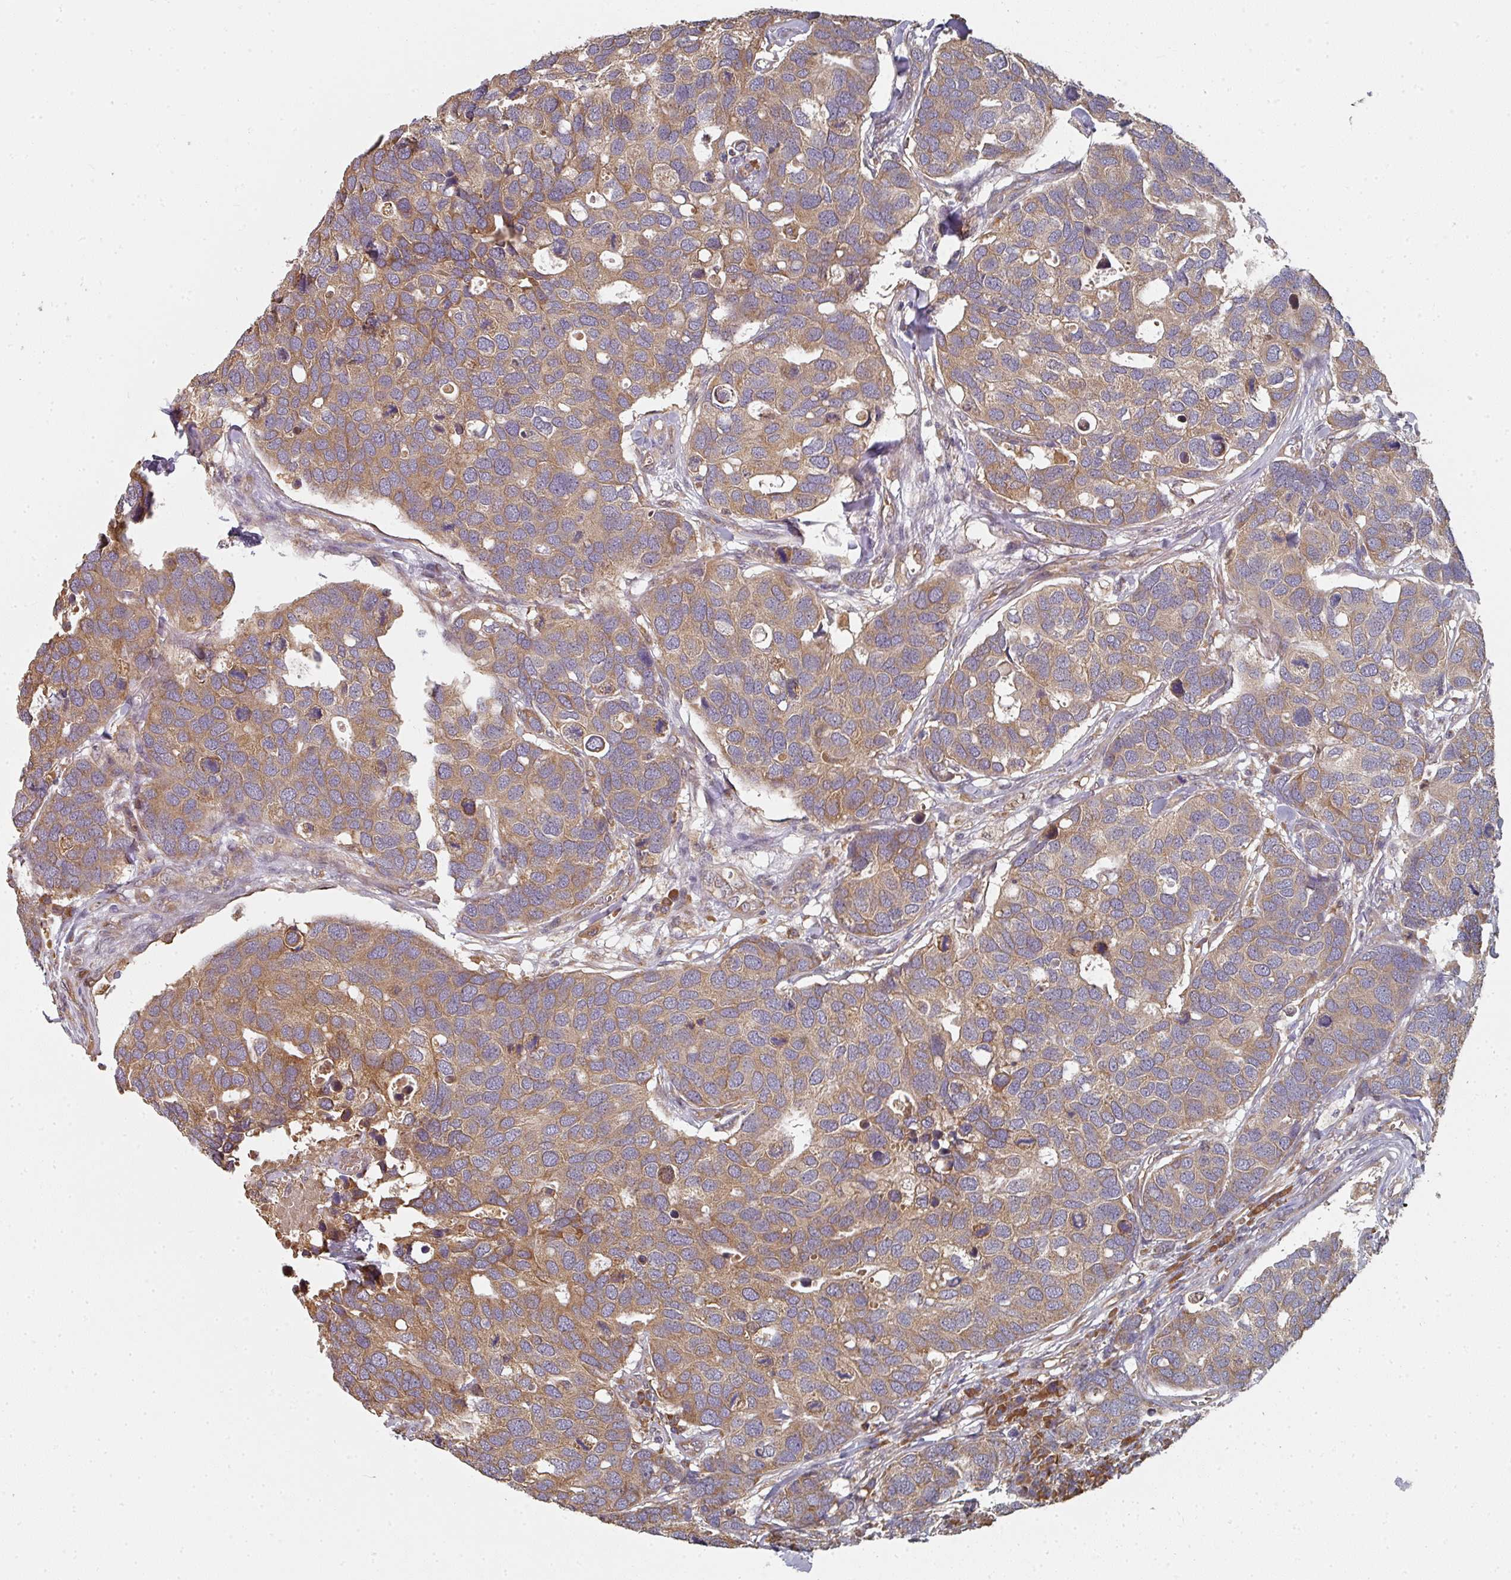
{"staining": {"intensity": "moderate", "quantity": ">75%", "location": "cytoplasmic/membranous"}, "tissue": "breast cancer", "cell_type": "Tumor cells", "image_type": "cancer", "snomed": [{"axis": "morphology", "description": "Duct carcinoma"}, {"axis": "topography", "description": "Breast"}], "caption": "Immunohistochemical staining of breast cancer (intraductal carcinoma) exhibits moderate cytoplasmic/membranous protein expression in about >75% of tumor cells.", "gene": "EDEM2", "patient": {"sex": "female", "age": 83}}